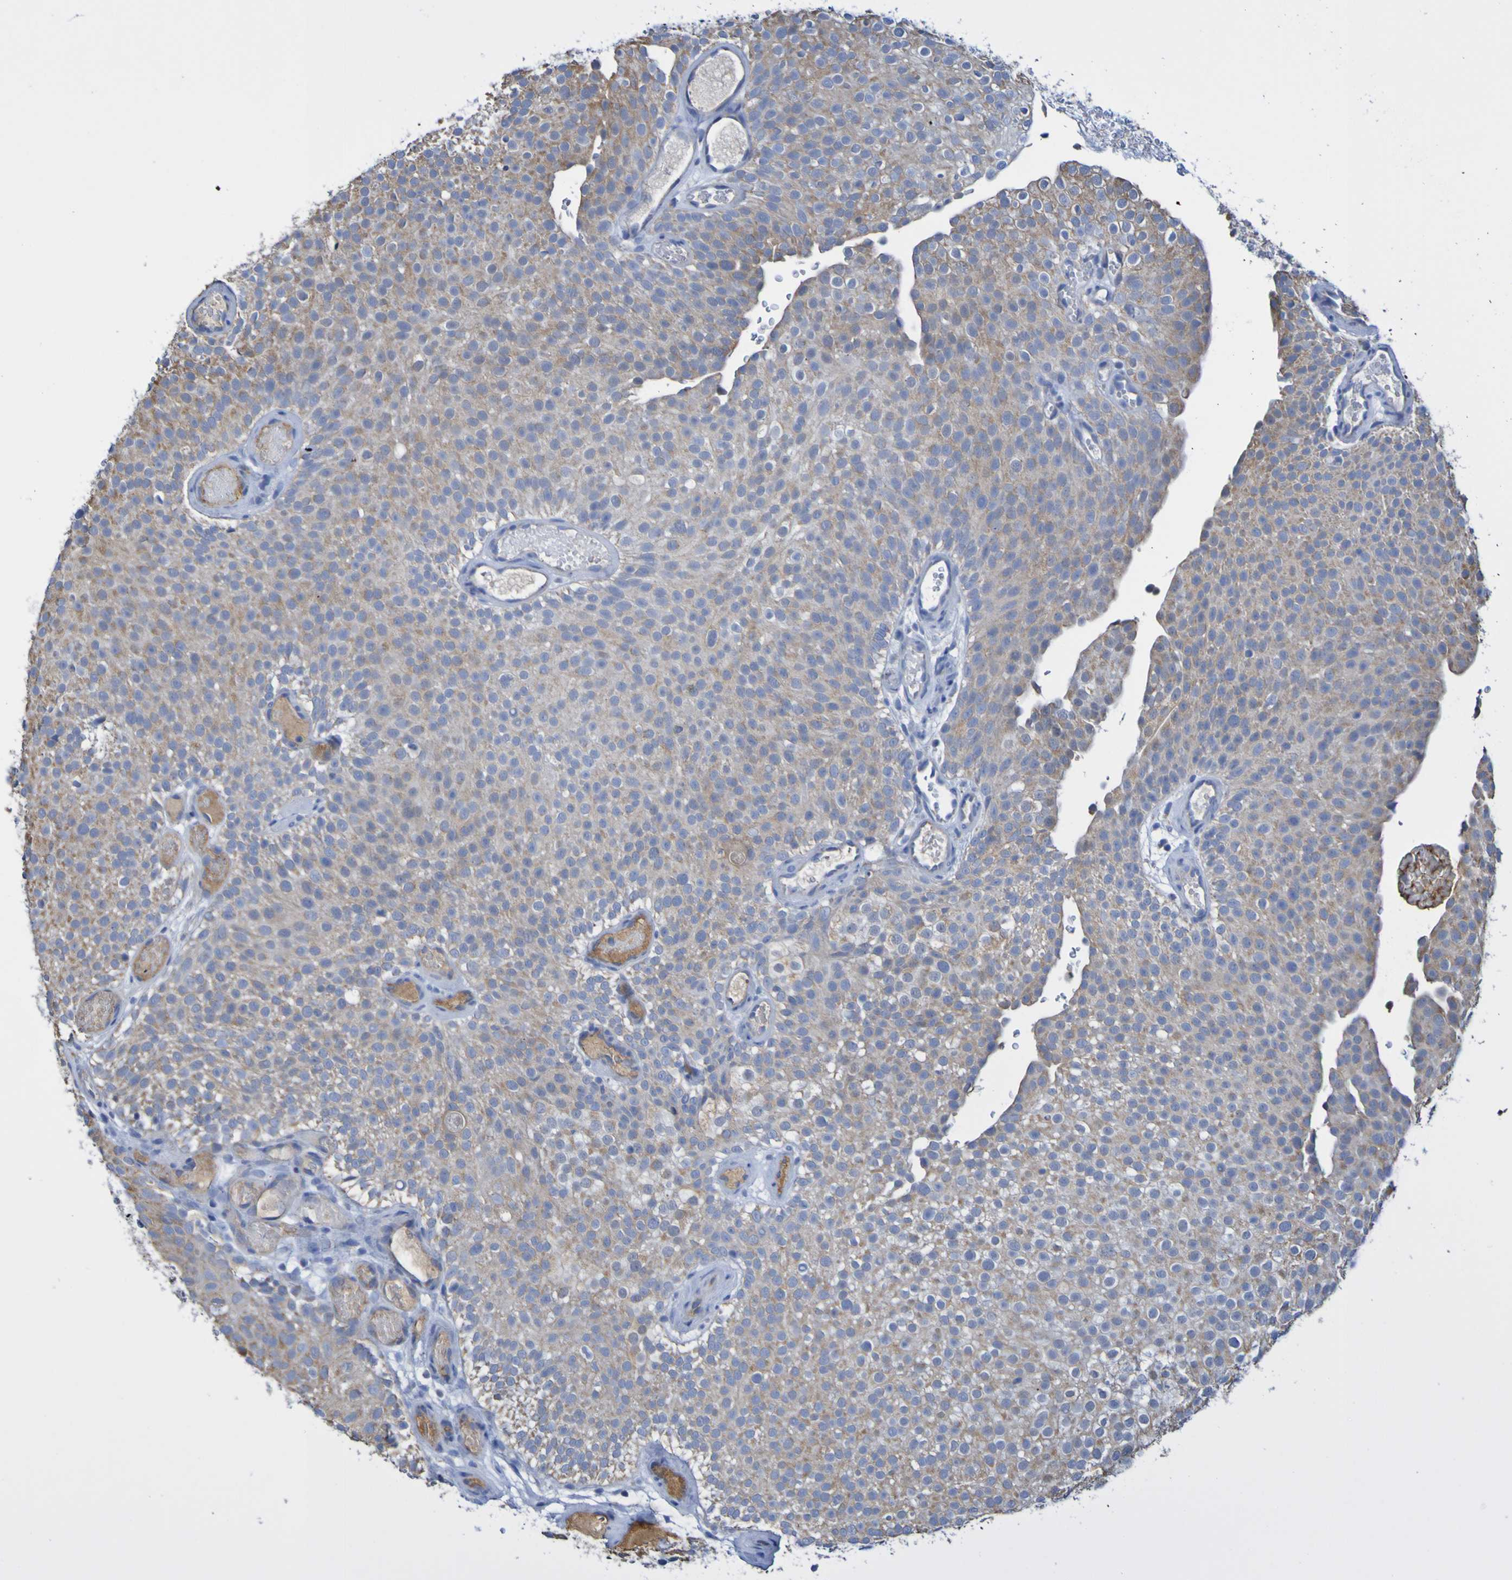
{"staining": {"intensity": "weak", "quantity": ">75%", "location": "cytoplasmic/membranous"}, "tissue": "urothelial cancer", "cell_type": "Tumor cells", "image_type": "cancer", "snomed": [{"axis": "morphology", "description": "Urothelial carcinoma, Low grade"}, {"axis": "topography", "description": "Urinary bladder"}], "caption": "Tumor cells demonstrate low levels of weak cytoplasmic/membranous expression in approximately >75% of cells in human urothelial cancer.", "gene": "CNTN2", "patient": {"sex": "male", "age": 78}}